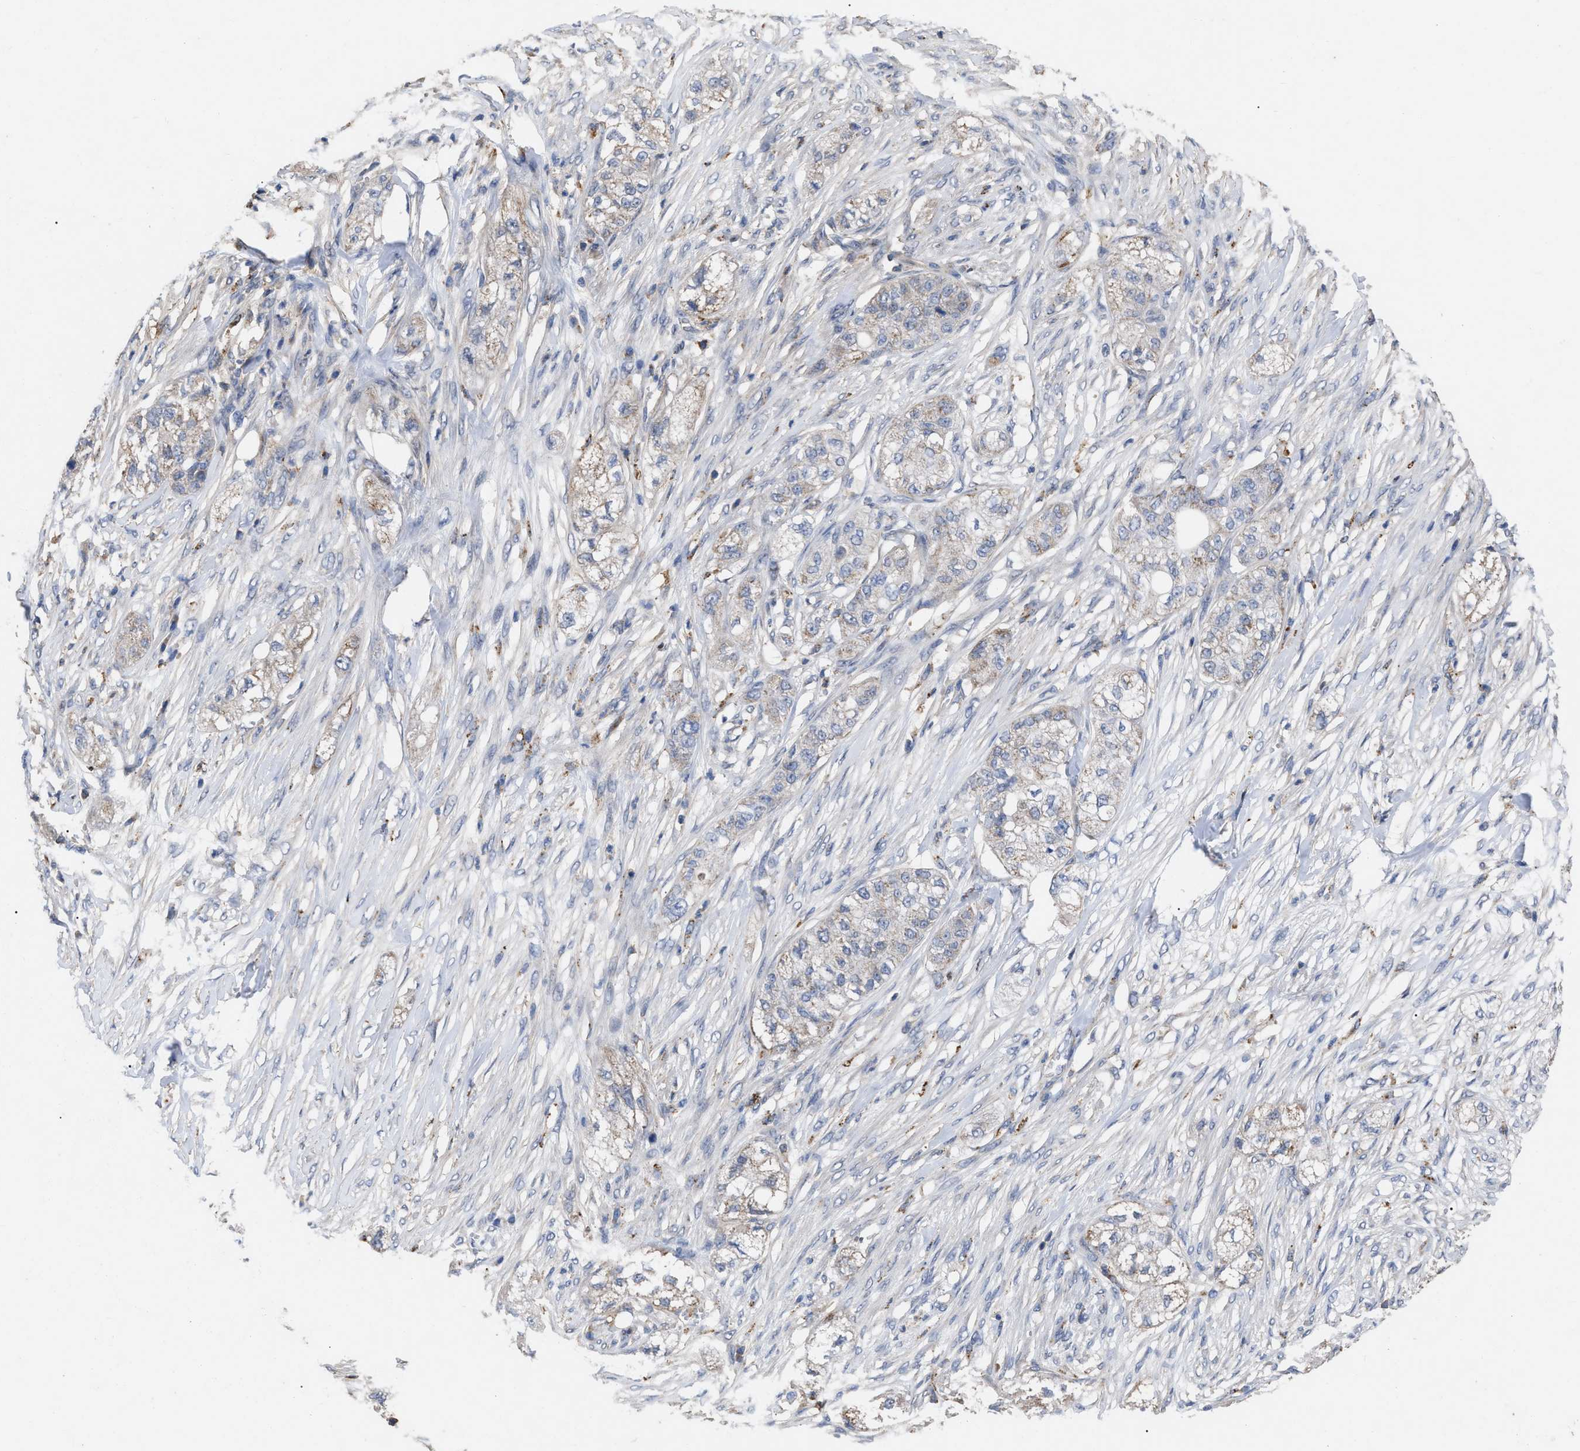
{"staining": {"intensity": "weak", "quantity": ">75%", "location": "cytoplasmic/membranous"}, "tissue": "pancreatic cancer", "cell_type": "Tumor cells", "image_type": "cancer", "snomed": [{"axis": "morphology", "description": "Adenocarcinoma, NOS"}, {"axis": "topography", "description": "Pancreas"}], "caption": "Pancreatic cancer (adenocarcinoma) was stained to show a protein in brown. There is low levels of weak cytoplasmic/membranous positivity in about >75% of tumor cells.", "gene": "FAM171A2", "patient": {"sex": "female", "age": 78}}